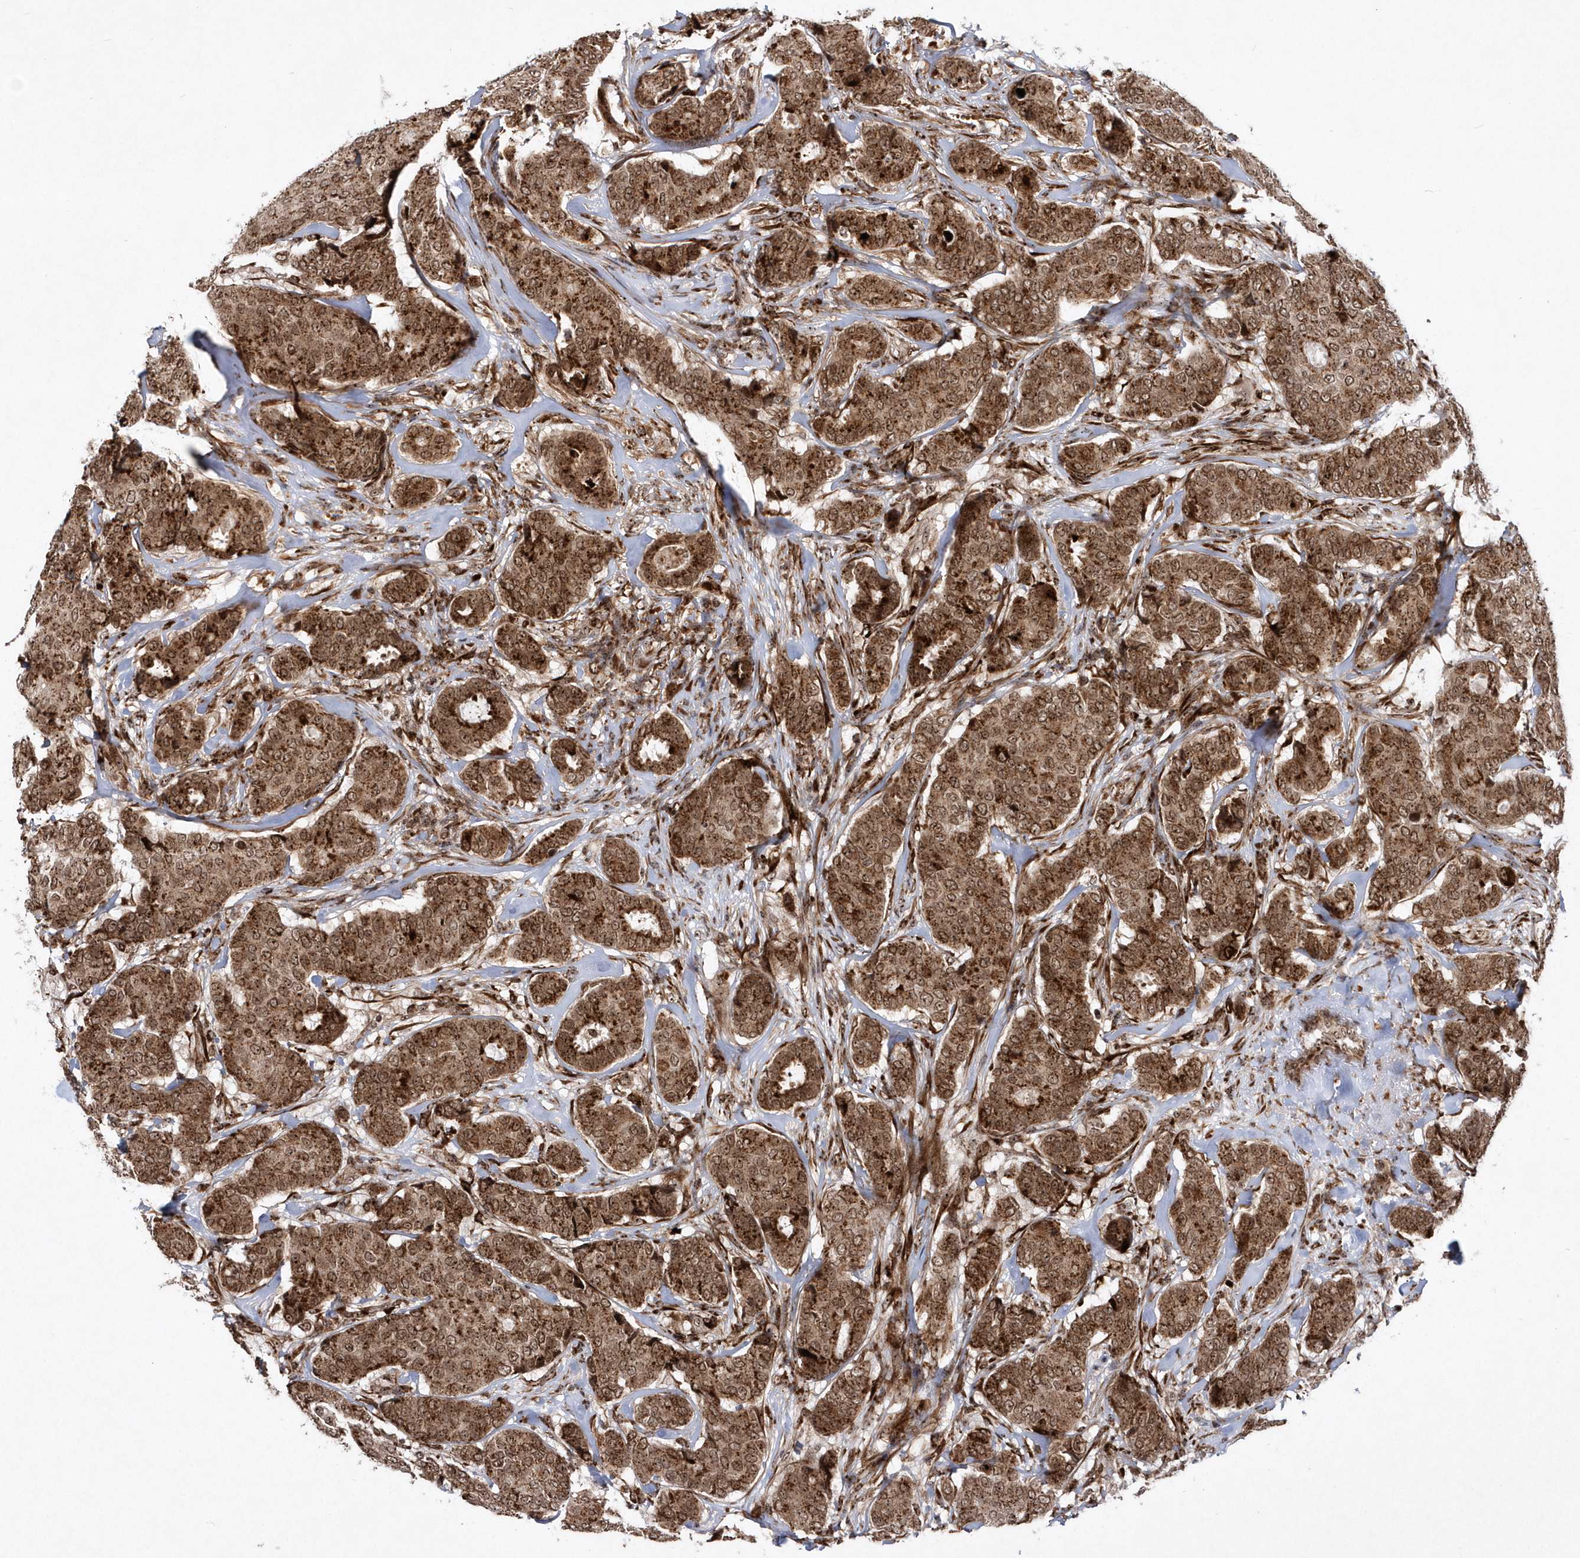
{"staining": {"intensity": "moderate", "quantity": ">75%", "location": "cytoplasmic/membranous,nuclear"}, "tissue": "breast cancer", "cell_type": "Tumor cells", "image_type": "cancer", "snomed": [{"axis": "morphology", "description": "Duct carcinoma"}, {"axis": "topography", "description": "Breast"}], "caption": "Tumor cells exhibit medium levels of moderate cytoplasmic/membranous and nuclear expression in approximately >75% of cells in breast cancer (infiltrating ductal carcinoma). The staining is performed using DAB (3,3'-diaminobenzidine) brown chromogen to label protein expression. The nuclei are counter-stained blue using hematoxylin.", "gene": "SOWAHB", "patient": {"sex": "female", "age": 75}}